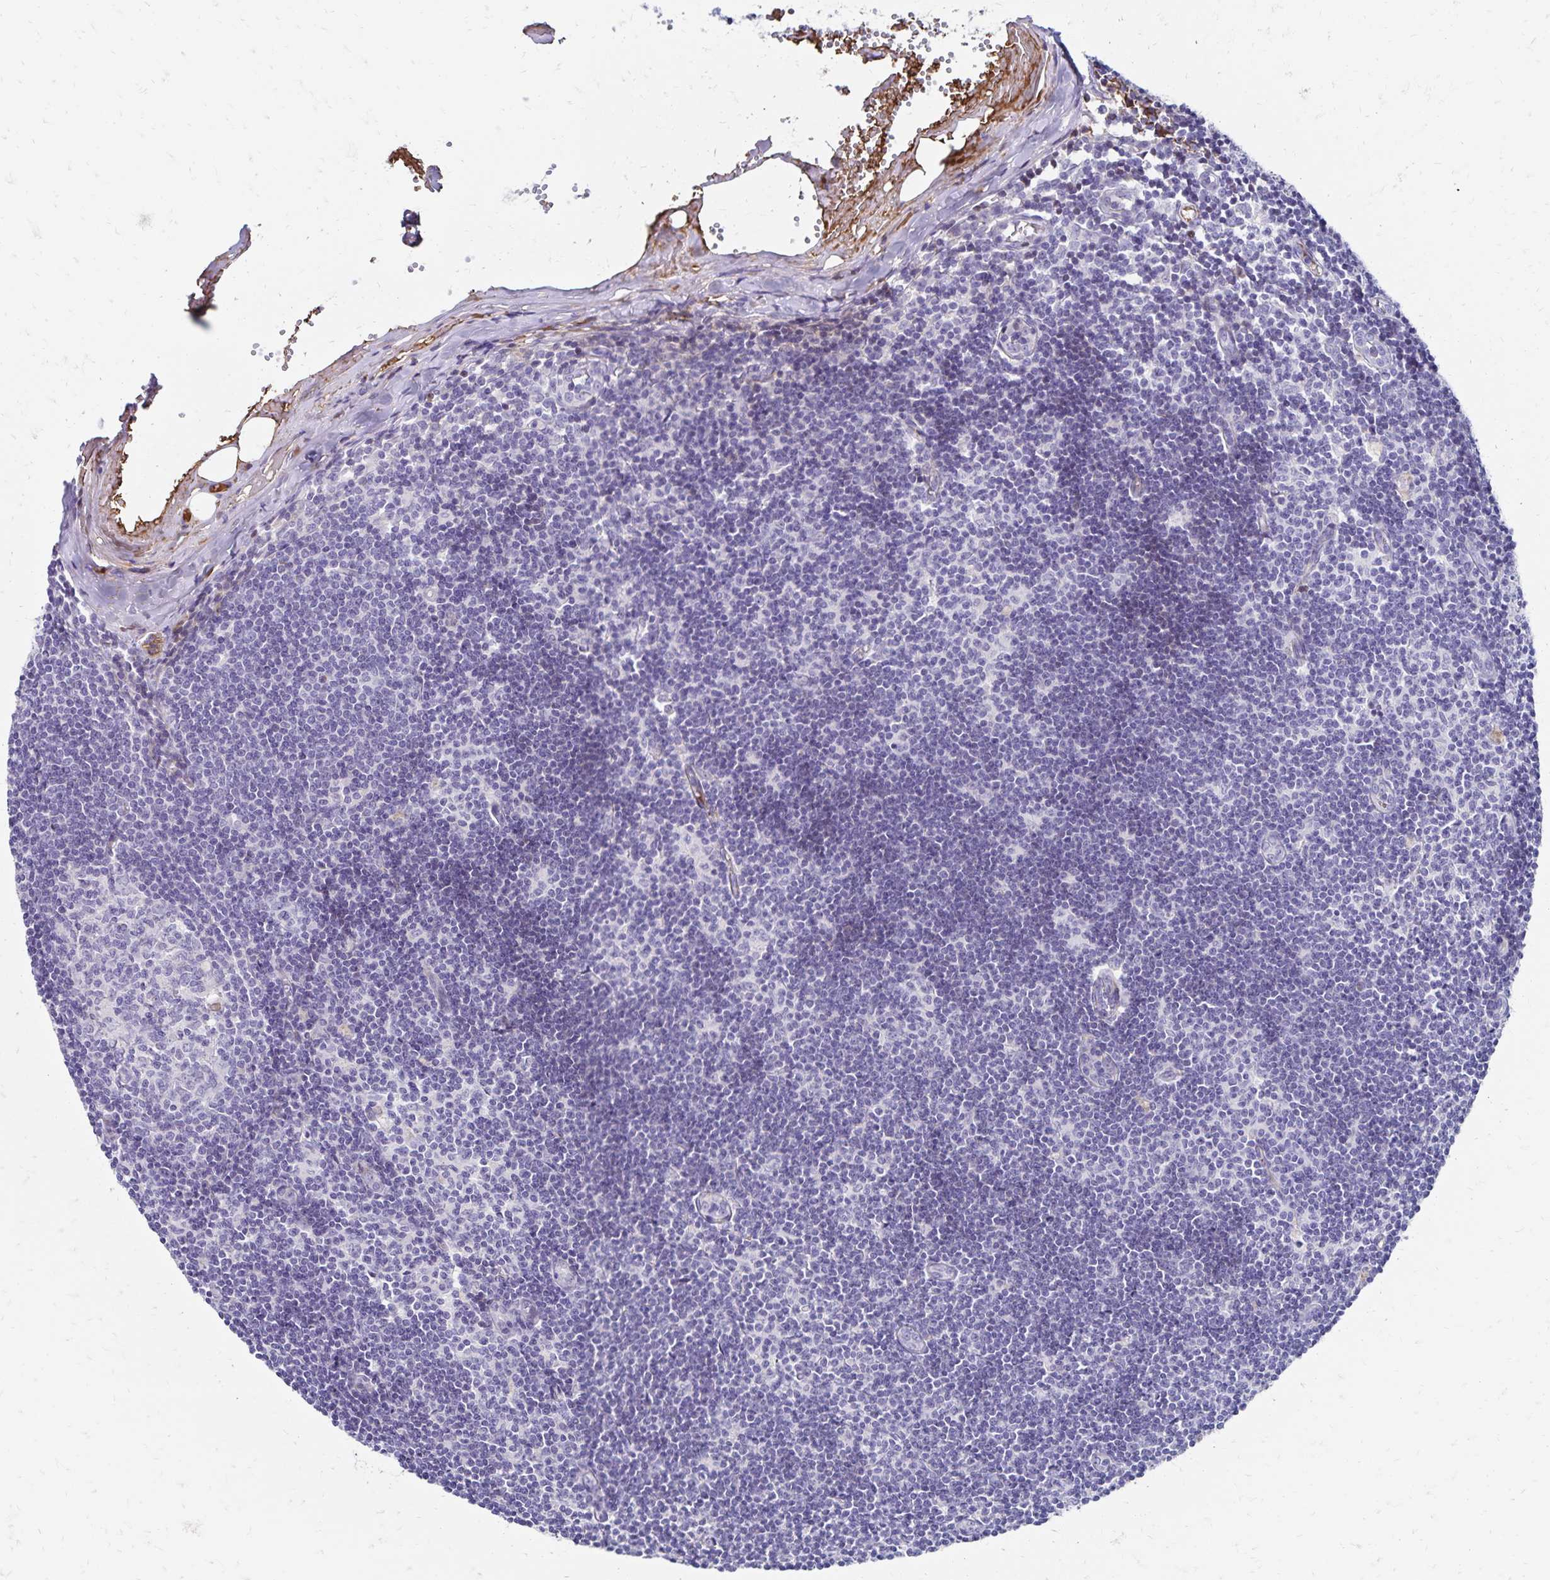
{"staining": {"intensity": "negative", "quantity": "none", "location": "none"}, "tissue": "lymph node", "cell_type": "Germinal center cells", "image_type": "normal", "snomed": [{"axis": "morphology", "description": "Normal tissue, NOS"}, {"axis": "topography", "description": "Lymph node"}], "caption": "IHC histopathology image of normal lymph node: lymph node stained with DAB displays no significant protein staining in germinal center cells. (DAB immunohistochemistry (IHC), high magnification).", "gene": "NECAP1", "patient": {"sex": "female", "age": 31}}